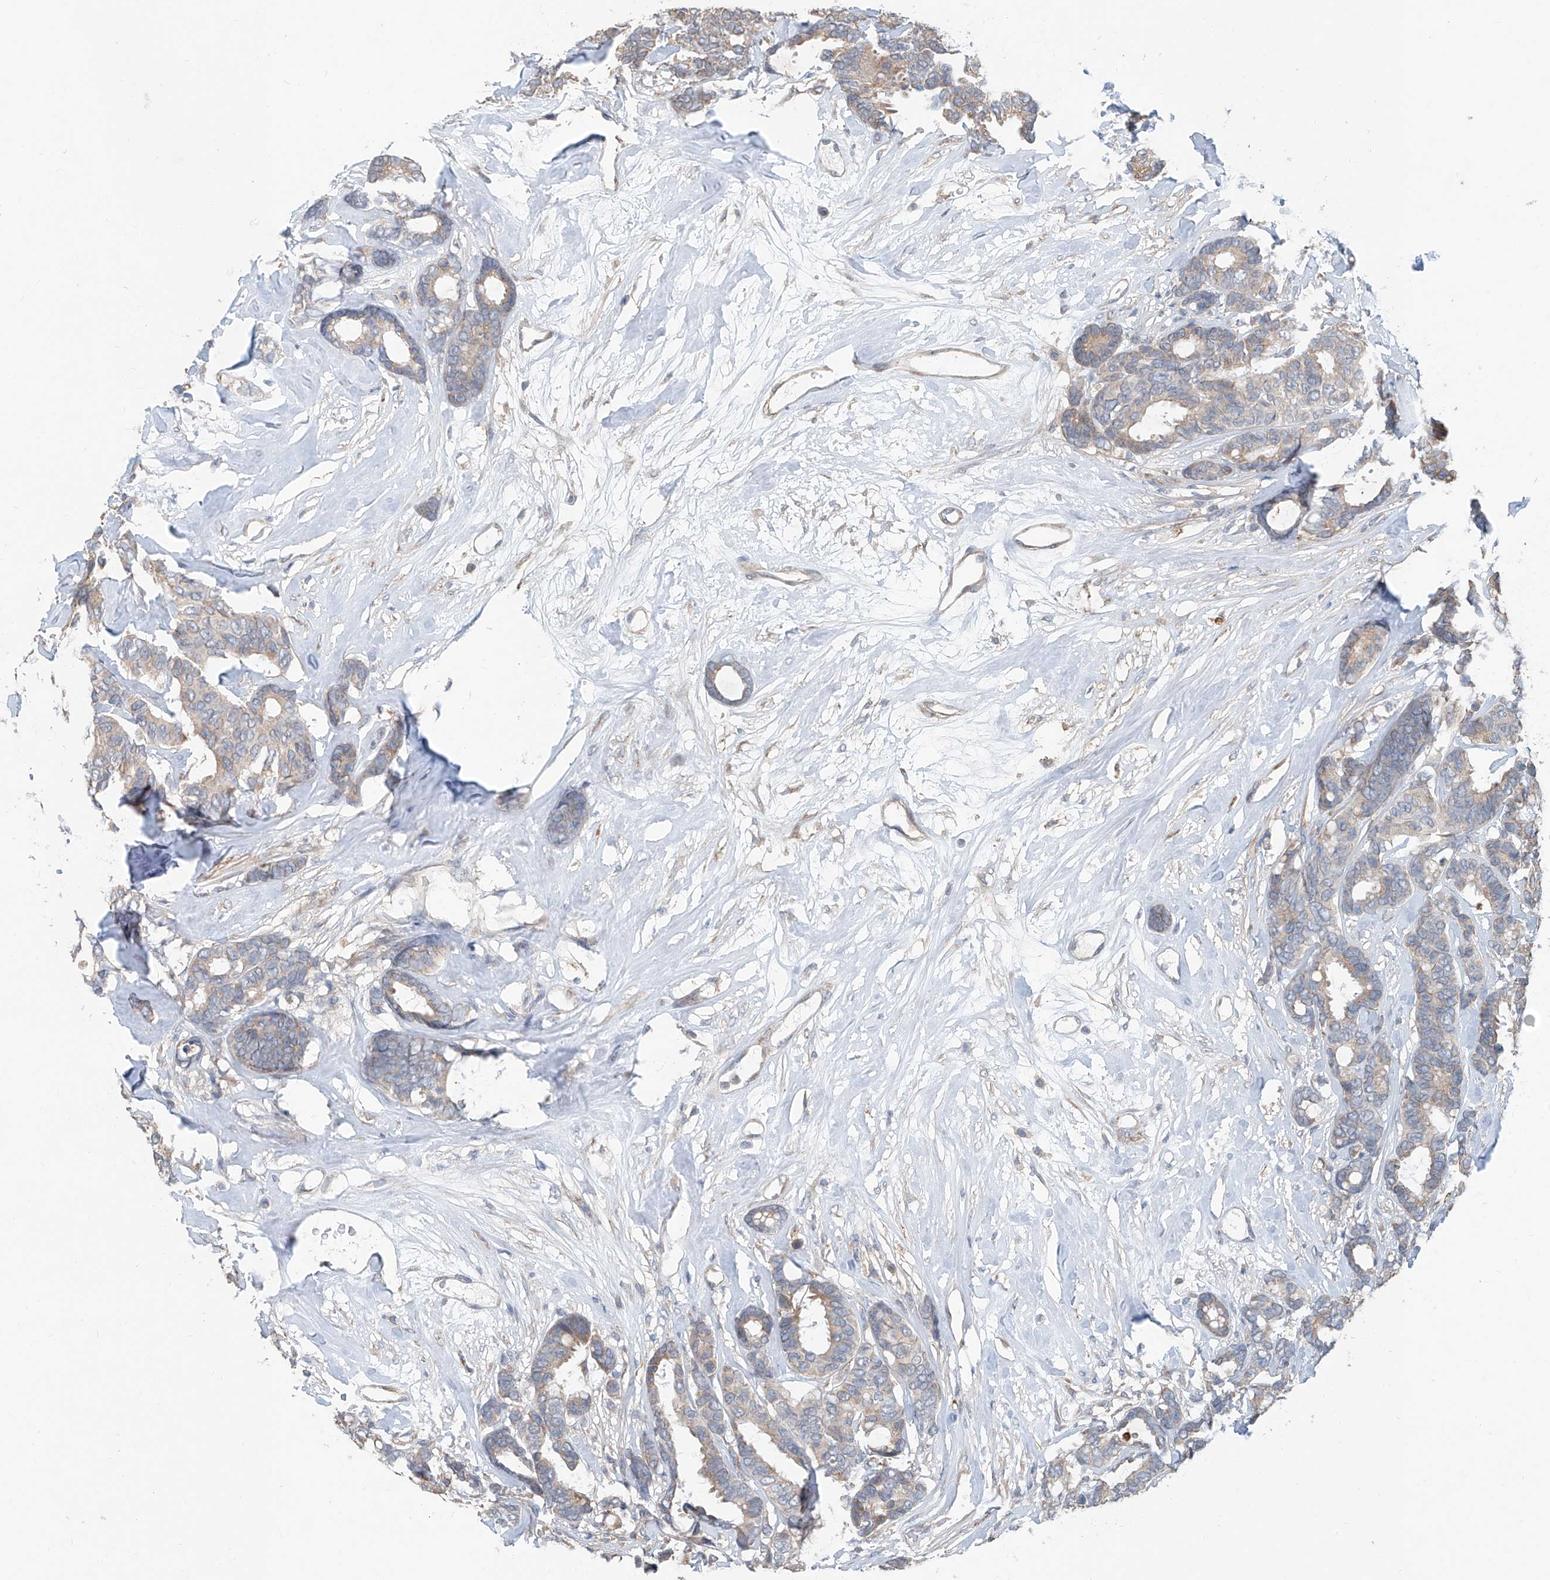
{"staining": {"intensity": "weak", "quantity": "25%-75%", "location": "cytoplasmic/membranous"}, "tissue": "breast cancer", "cell_type": "Tumor cells", "image_type": "cancer", "snomed": [{"axis": "morphology", "description": "Duct carcinoma"}, {"axis": "topography", "description": "Breast"}], "caption": "Breast cancer (infiltrating ductal carcinoma) stained with a protein marker exhibits weak staining in tumor cells.", "gene": "KCNK10", "patient": {"sex": "female", "age": 87}}